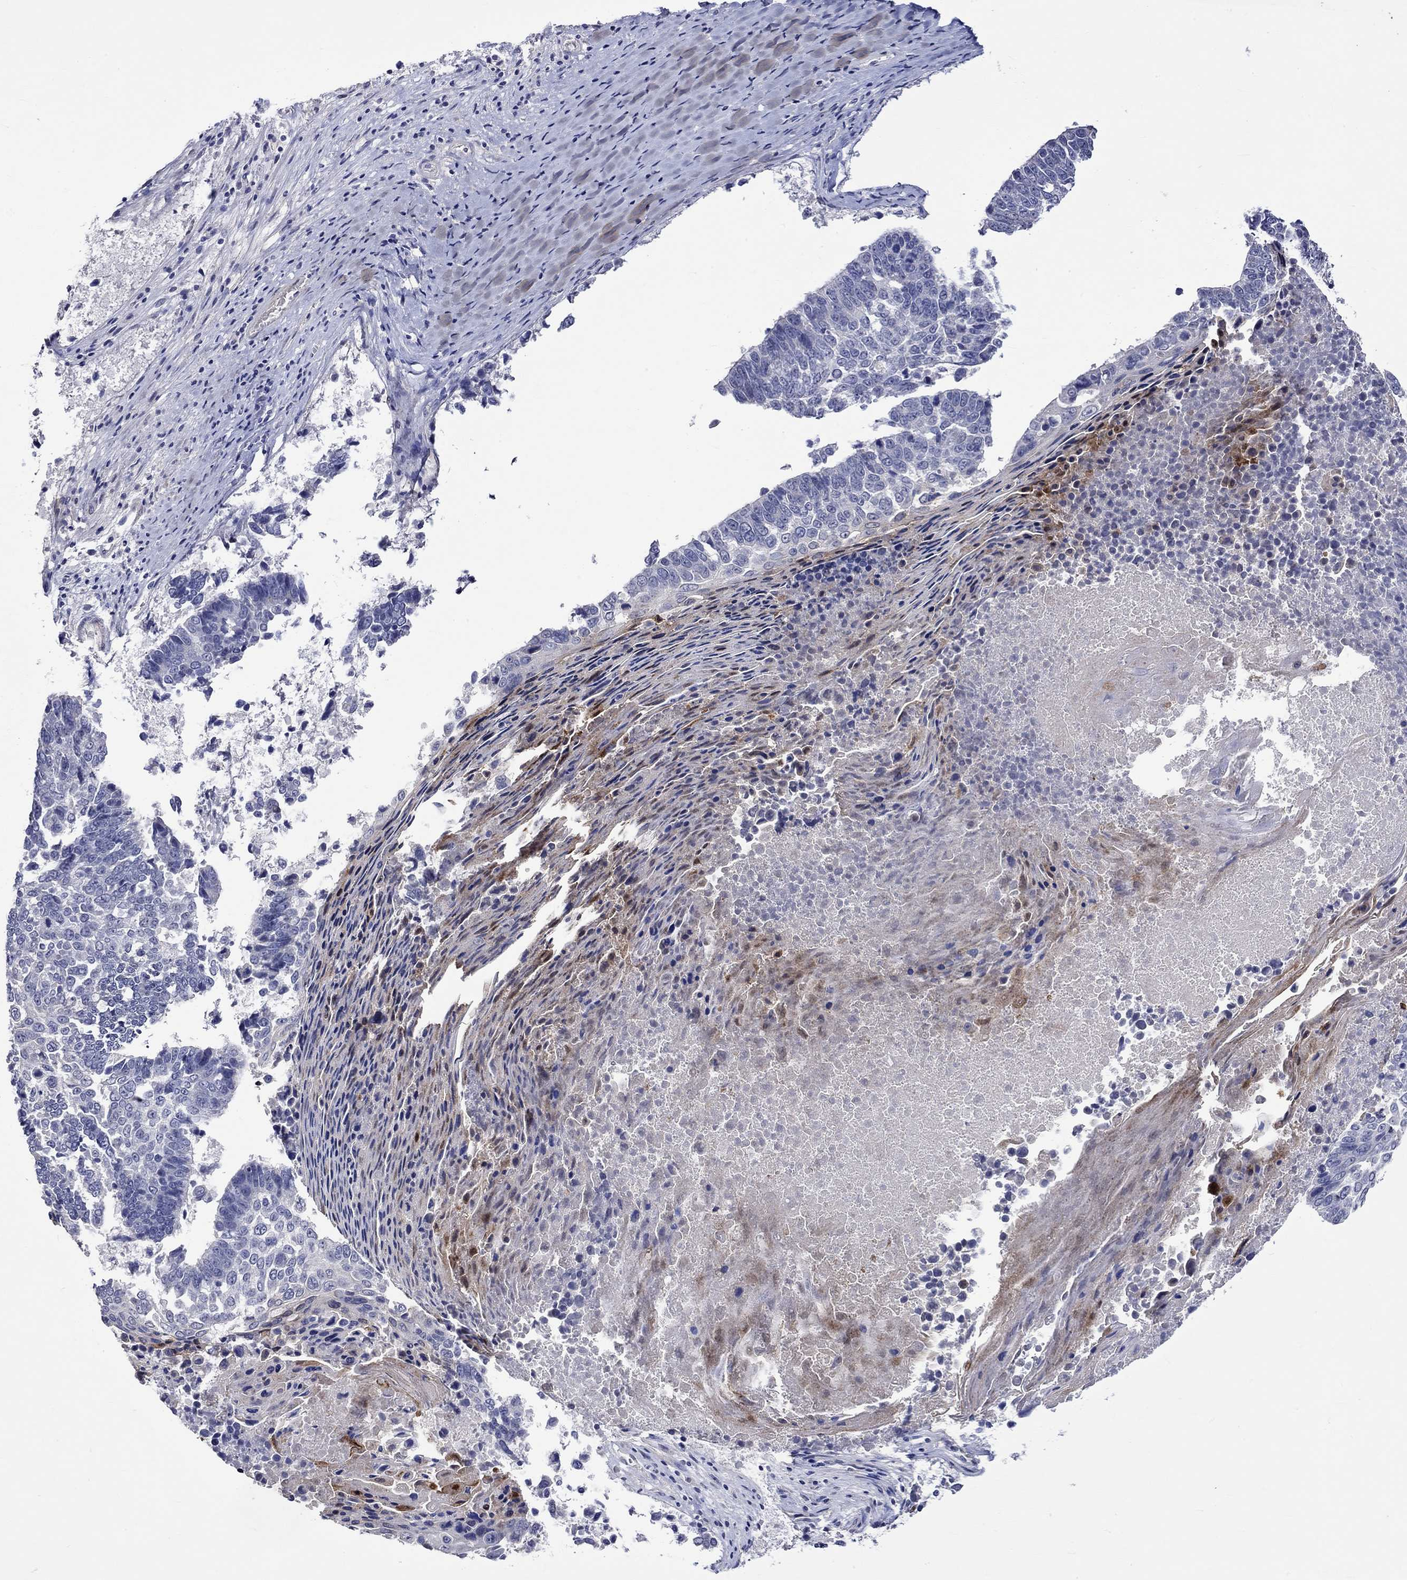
{"staining": {"intensity": "negative", "quantity": "none", "location": "none"}, "tissue": "lung cancer", "cell_type": "Tumor cells", "image_type": "cancer", "snomed": [{"axis": "morphology", "description": "Squamous cell carcinoma, NOS"}, {"axis": "topography", "description": "Lung"}], "caption": "IHC image of neoplastic tissue: human lung cancer stained with DAB (3,3'-diaminobenzidine) displays no significant protein staining in tumor cells.", "gene": "CRYAB", "patient": {"sex": "male", "age": 73}}